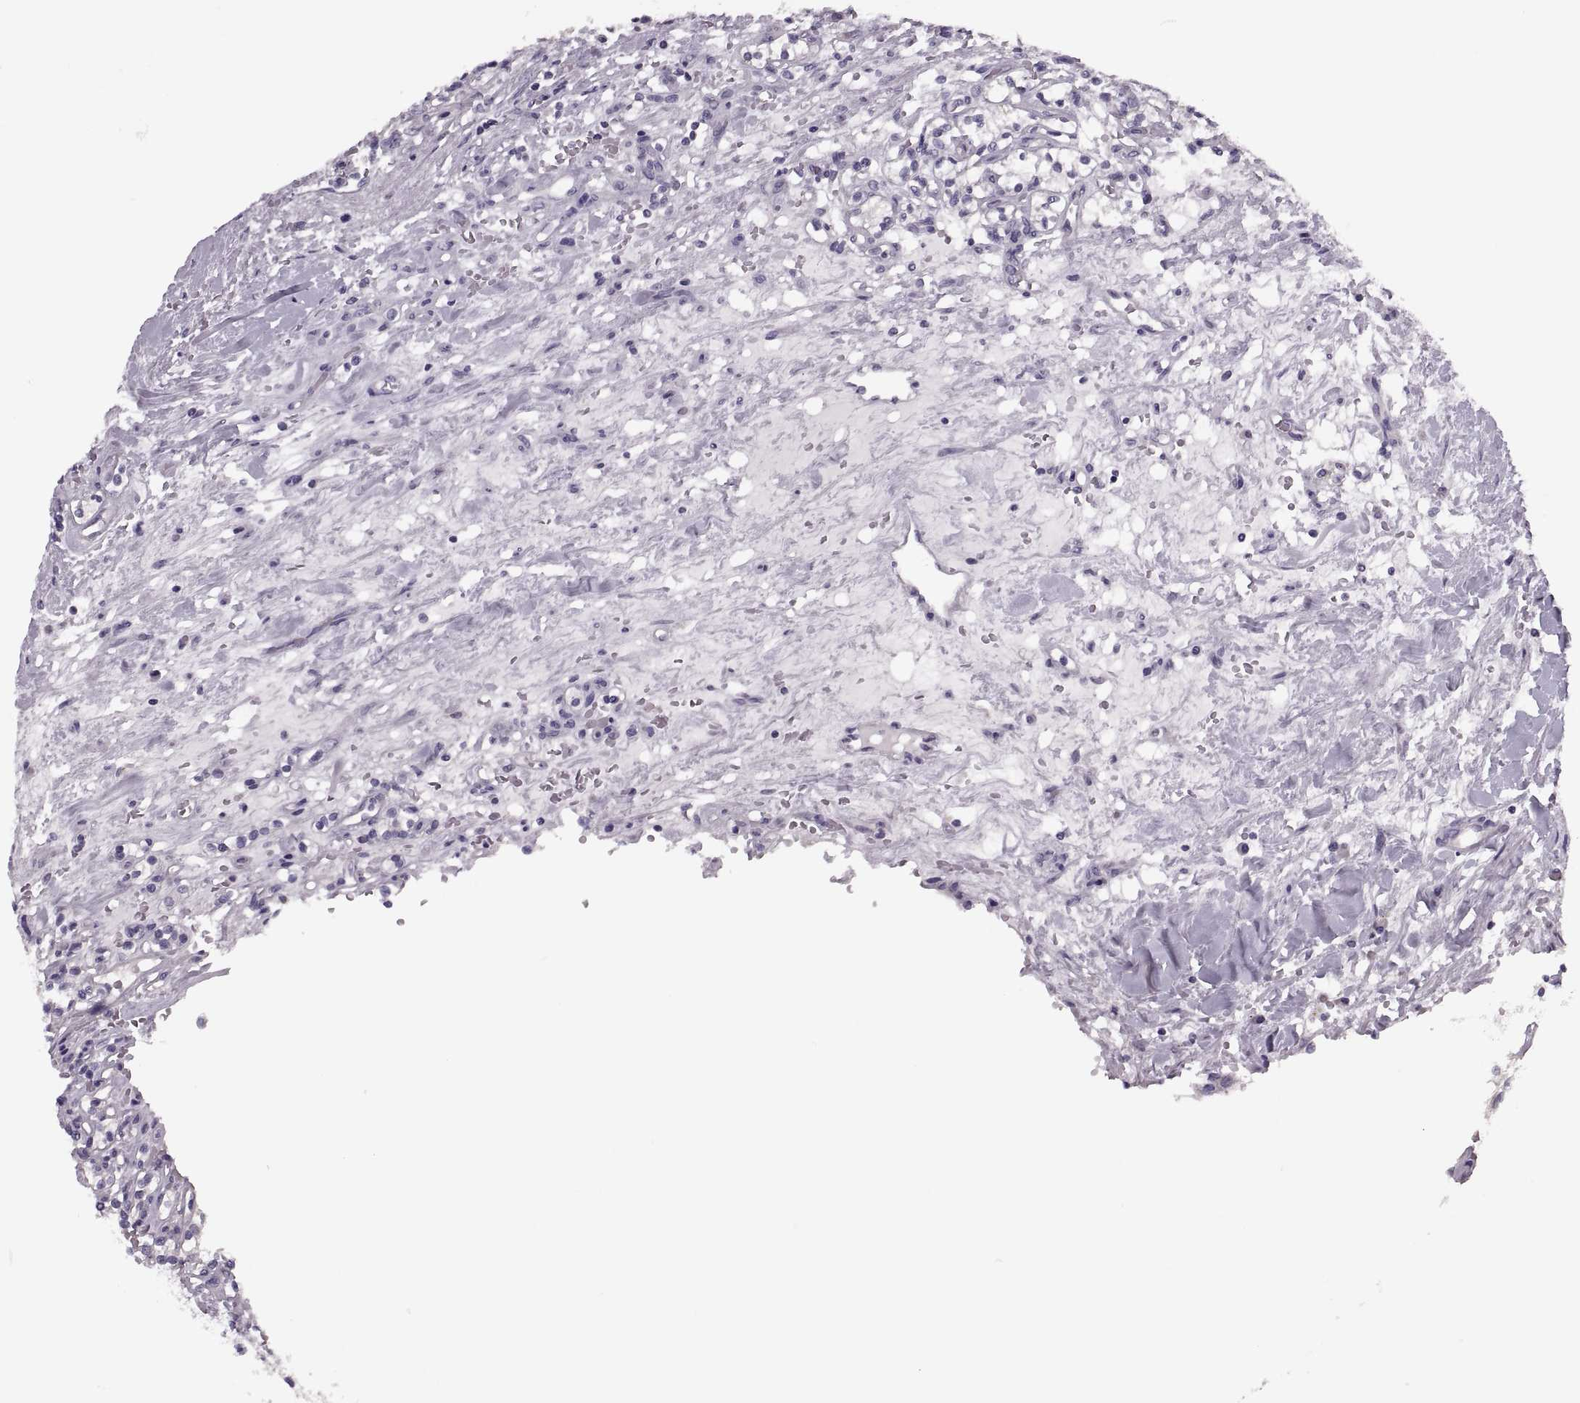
{"staining": {"intensity": "negative", "quantity": "none", "location": "none"}, "tissue": "renal cancer", "cell_type": "Tumor cells", "image_type": "cancer", "snomed": [{"axis": "morphology", "description": "Adenocarcinoma, NOS"}, {"axis": "topography", "description": "Kidney"}], "caption": "Human adenocarcinoma (renal) stained for a protein using IHC reveals no positivity in tumor cells.", "gene": "PRSS54", "patient": {"sex": "male", "age": 36}}